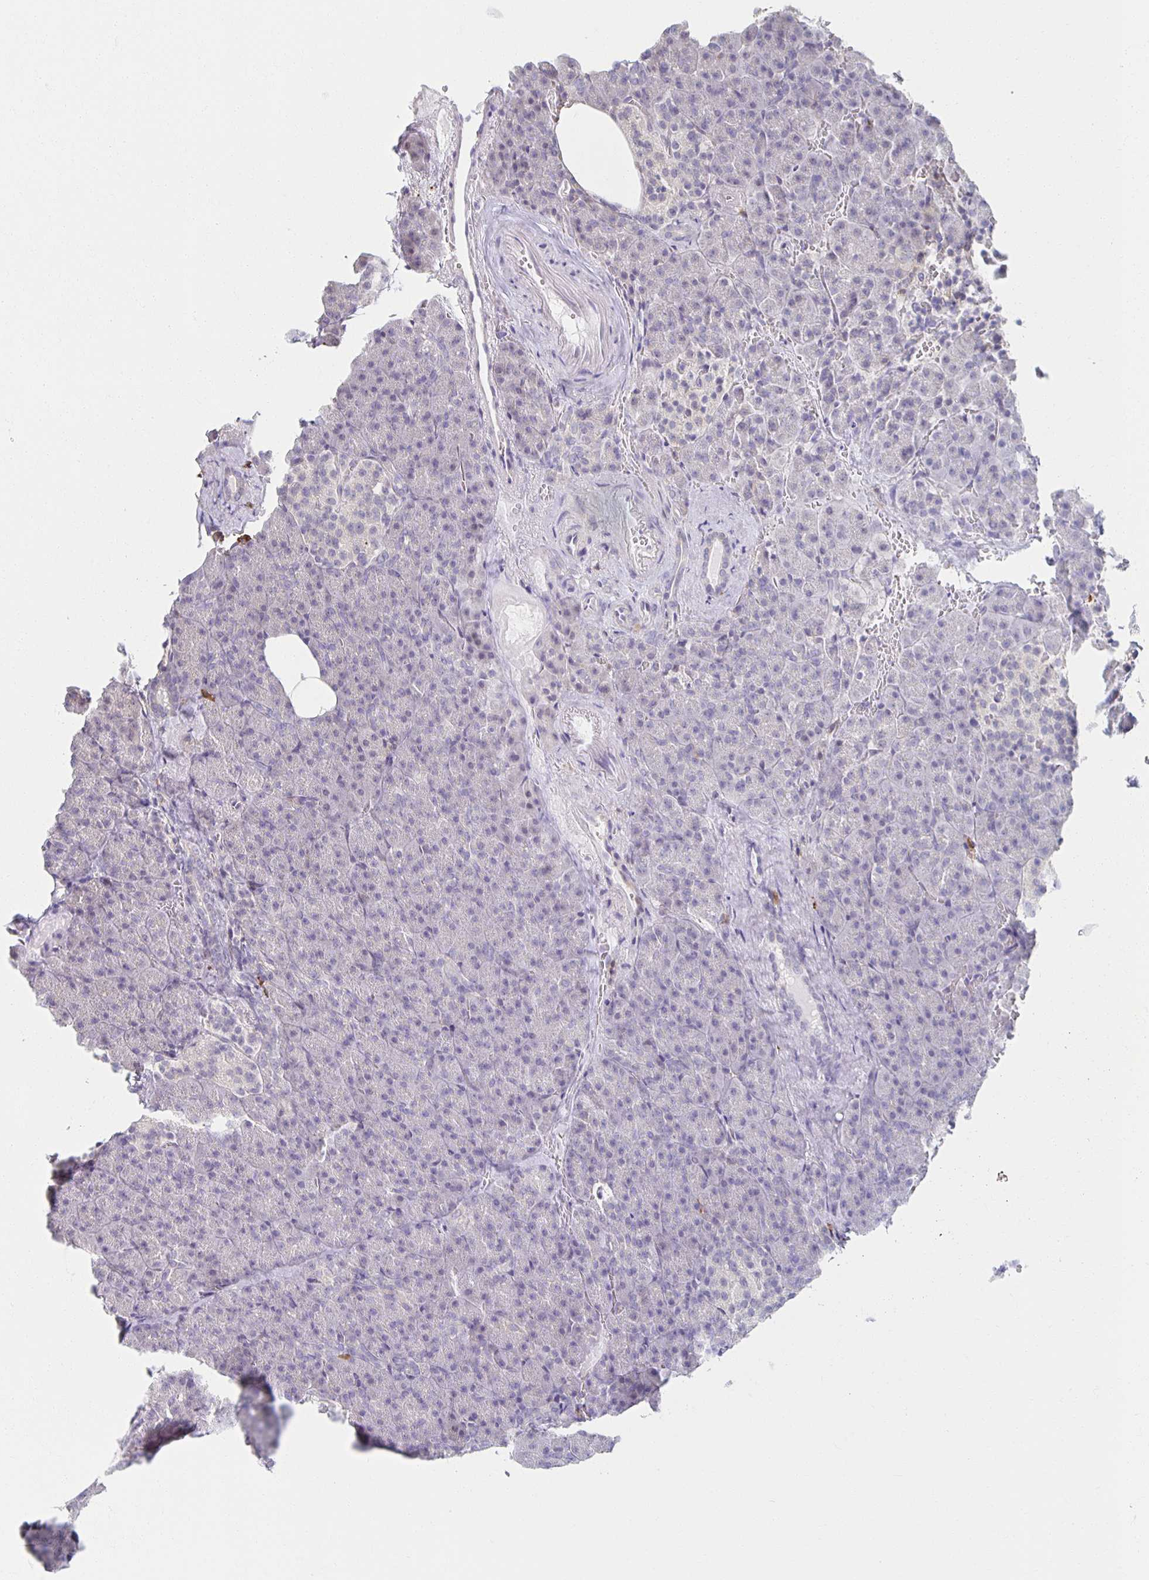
{"staining": {"intensity": "negative", "quantity": "none", "location": "none"}, "tissue": "pancreas", "cell_type": "Exocrine glandular cells", "image_type": "normal", "snomed": [{"axis": "morphology", "description": "Normal tissue, NOS"}, {"axis": "topography", "description": "Pancreas"}], "caption": "This image is of benign pancreas stained with immunohistochemistry to label a protein in brown with the nuclei are counter-stained blue. There is no staining in exocrine glandular cells.", "gene": "ZNF692", "patient": {"sex": "female", "age": 74}}